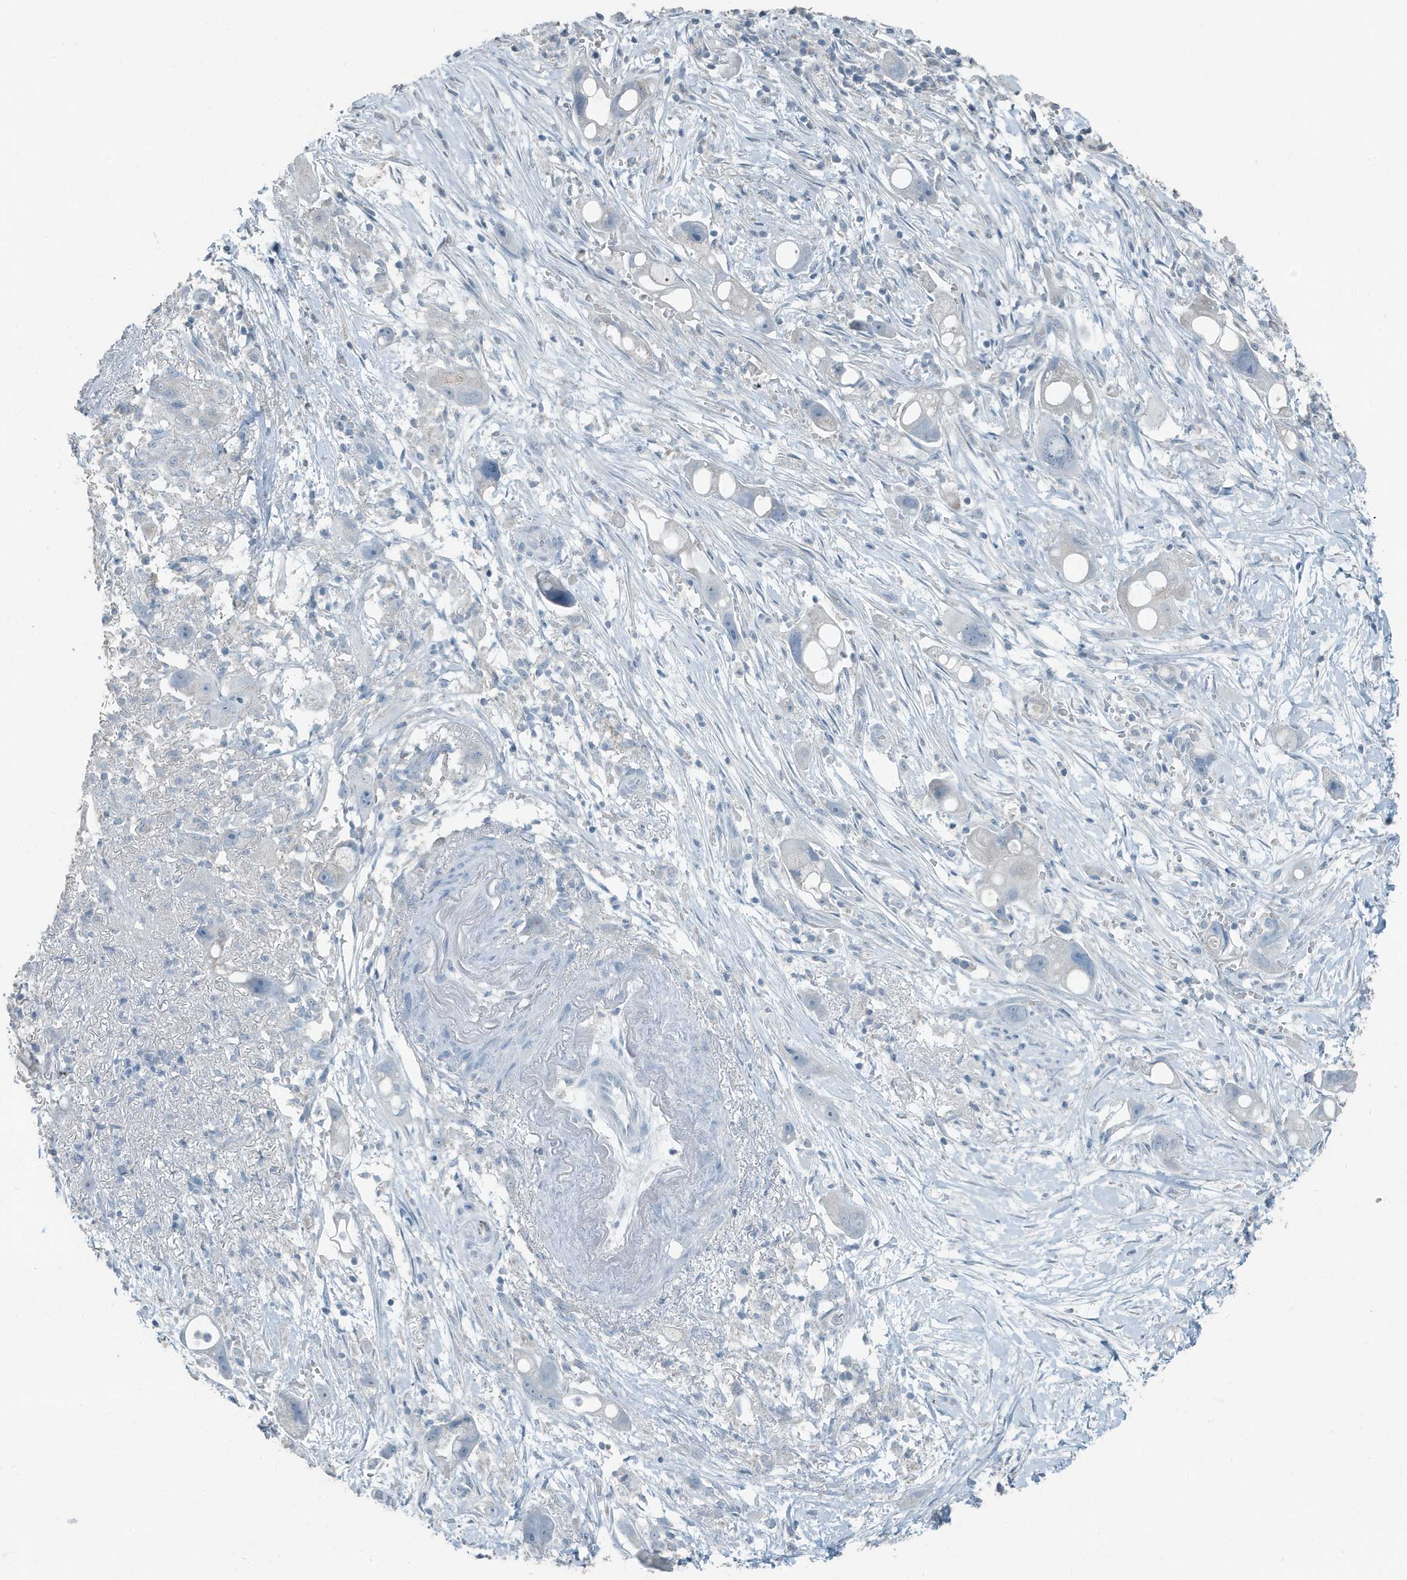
{"staining": {"intensity": "negative", "quantity": "none", "location": "none"}, "tissue": "pancreatic cancer", "cell_type": "Tumor cells", "image_type": "cancer", "snomed": [{"axis": "morphology", "description": "Normal tissue, NOS"}, {"axis": "morphology", "description": "Adenocarcinoma, NOS"}, {"axis": "topography", "description": "Pancreas"}], "caption": "IHC image of human pancreatic adenocarcinoma stained for a protein (brown), which exhibits no expression in tumor cells.", "gene": "FAM162A", "patient": {"sex": "female", "age": 68}}